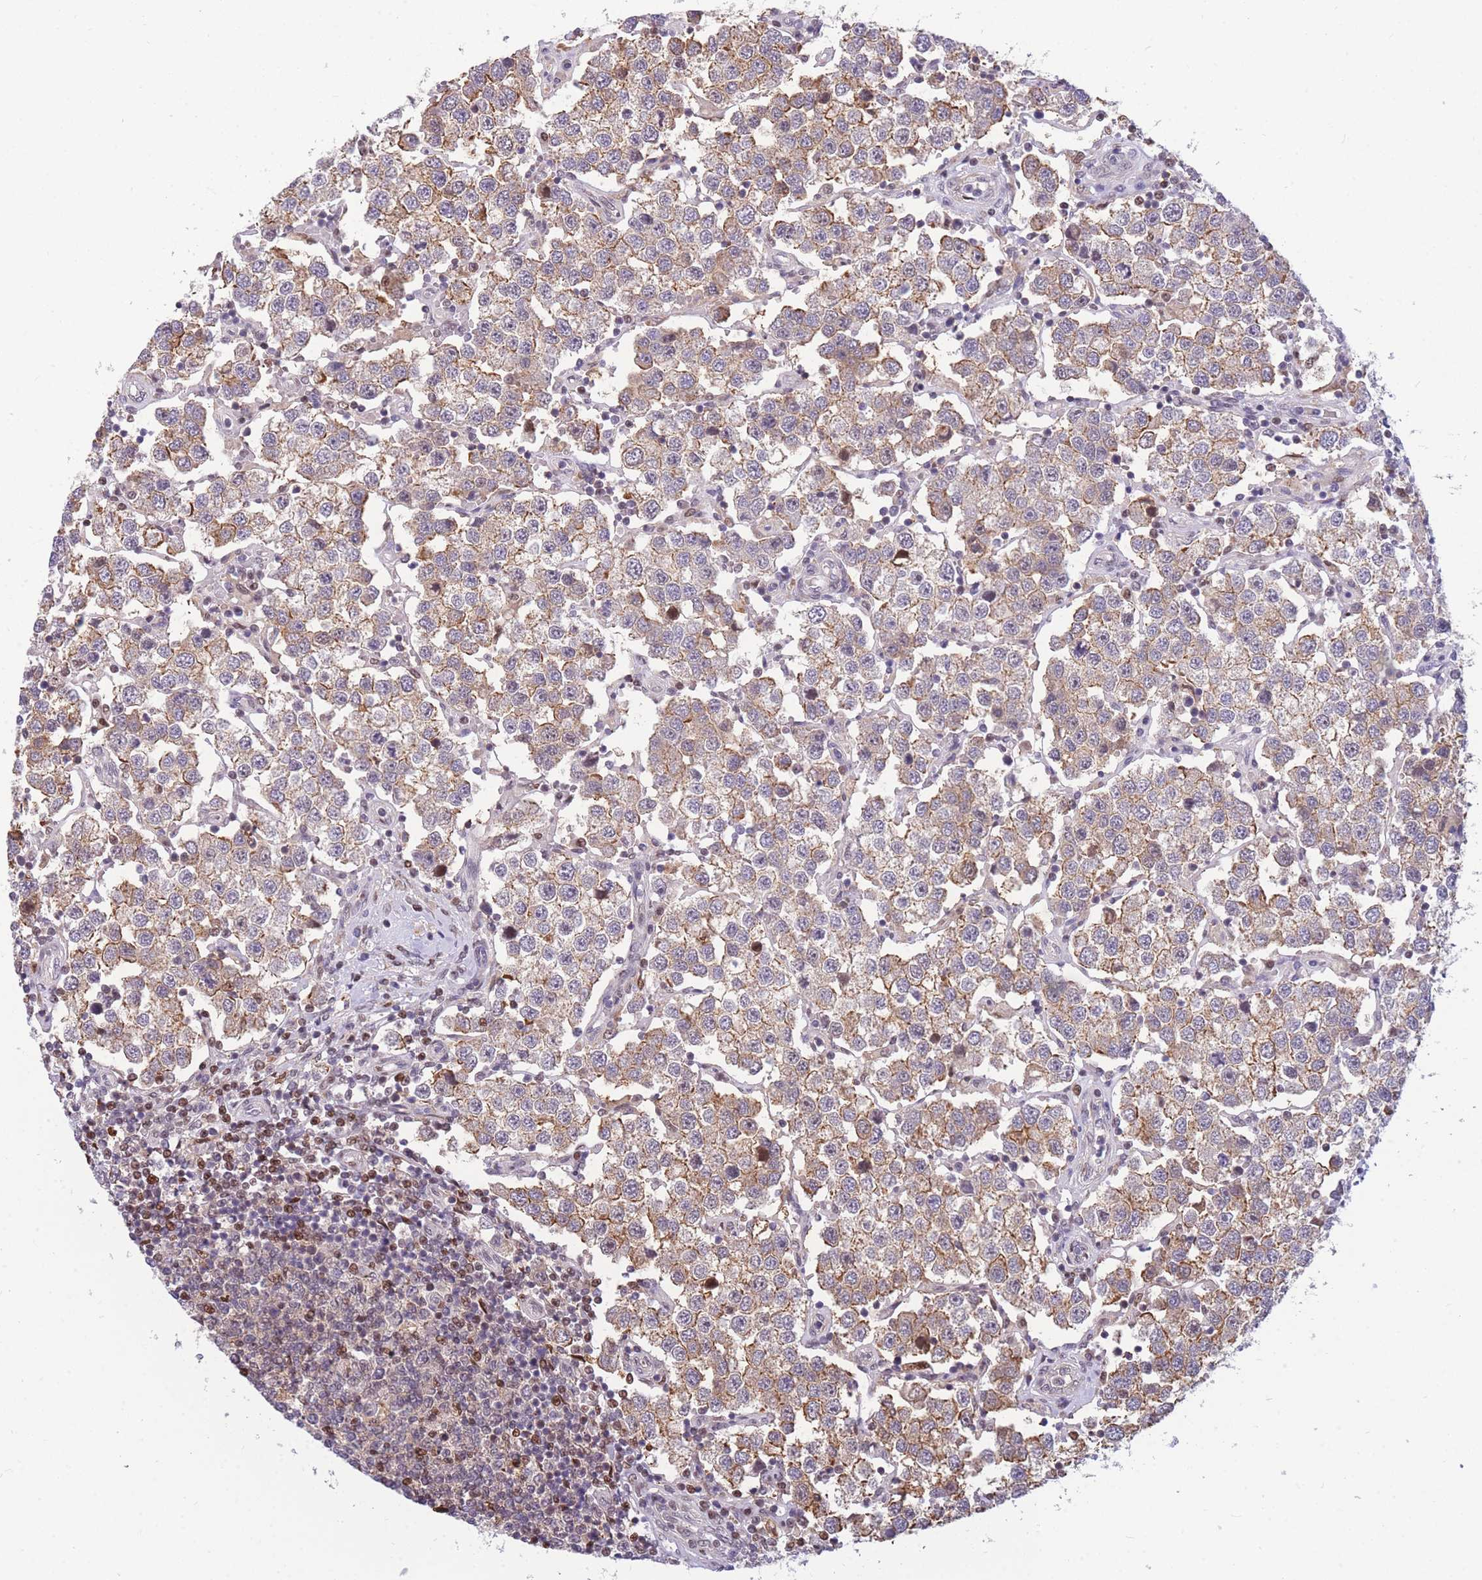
{"staining": {"intensity": "moderate", "quantity": "25%-75%", "location": "cytoplasmic/membranous"}, "tissue": "testis cancer", "cell_type": "Tumor cells", "image_type": "cancer", "snomed": [{"axis": "morphology", "description": "Seminoma, NOS"}, {"axis": "topography", "description": "Testis"}], "caption": "Protein expression analysis of testis cancer shows moderate cytoplasmic/membranous expression in approximately 25%-75% of tumor cells.", "gene": "CRACD", "patient": {"sex": "male", "age": 37}}